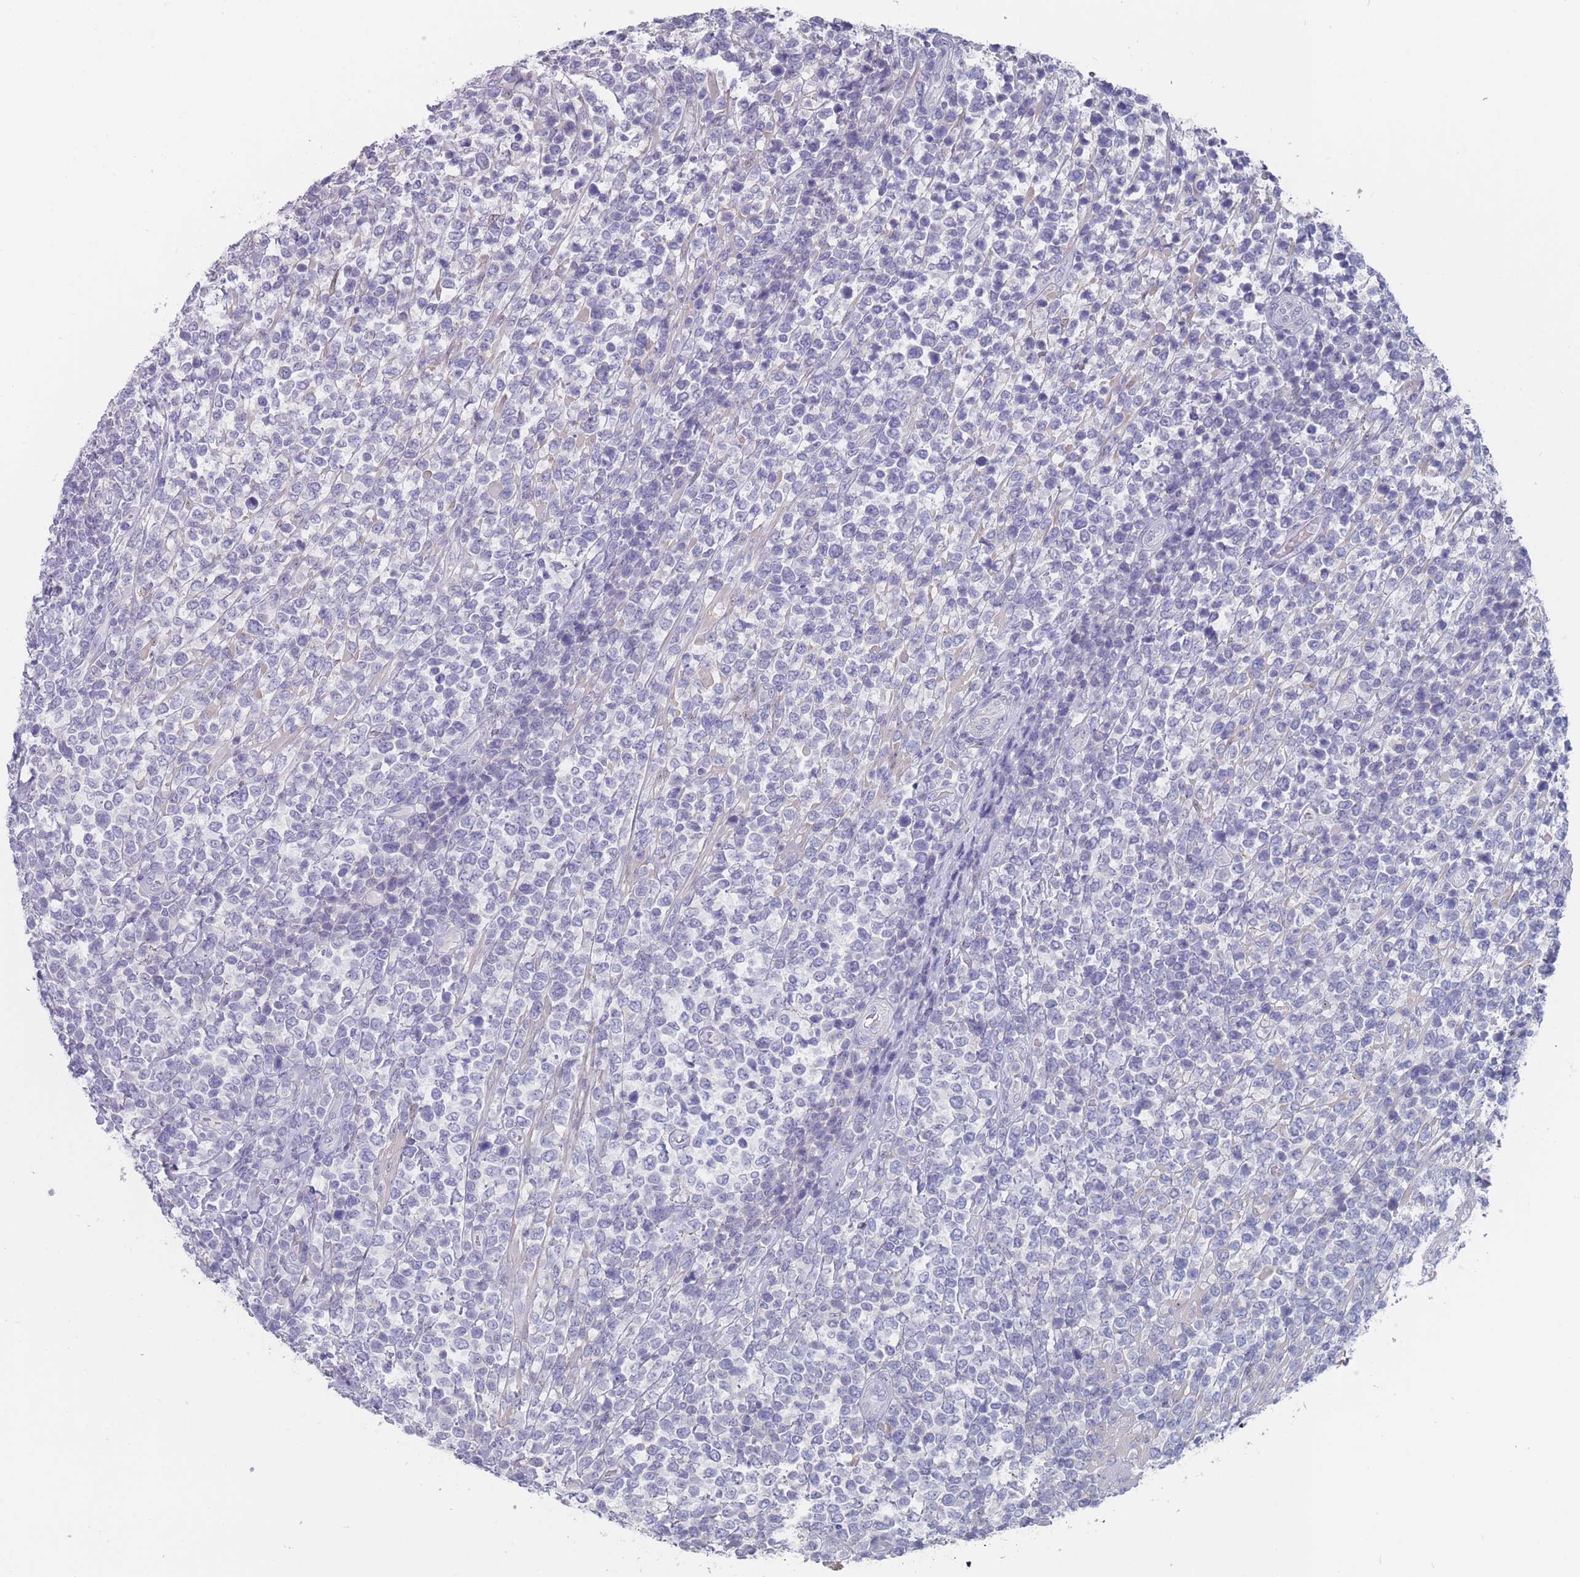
{"staining": {"intensity": "negative", "quantity": "none", "location": "none"}, "tissue": "lymphoma", "cell_type": "Tumor cells", "image_type": "cancer", "snomed": [{"axis": "morphology", "description": "Malignant lymphoma, non-Hodgkin's type, High grade"}, {"axis": "topography", "description": "Soft tissue"}], "caption": "Immunohistochemical staining of human lymphoma reveals no significant expression in tumor cells.", "gene": "CYP51A1", "patient": {"sex": "female", "age": 56}}